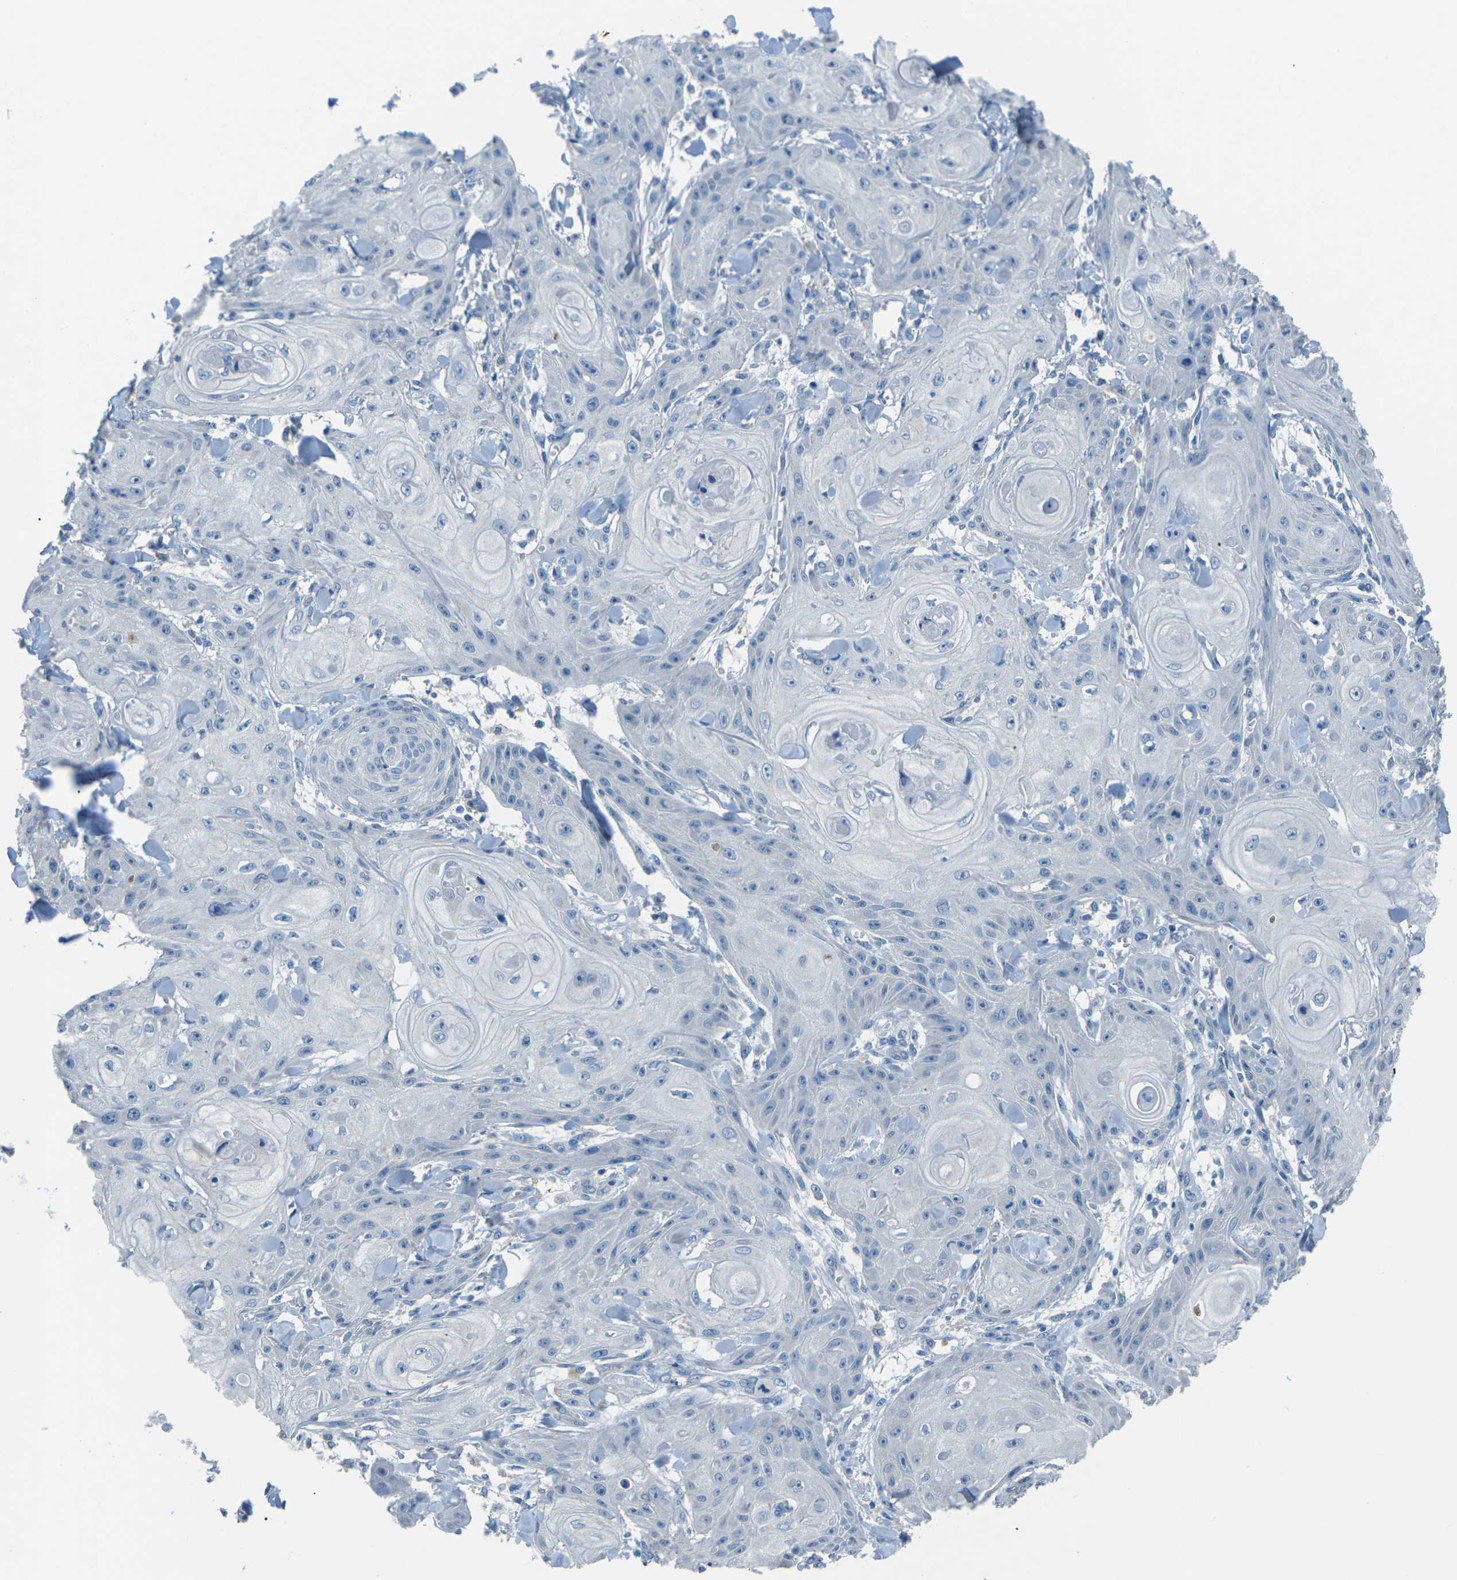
{"staining": {"intensity": "negative", "quantity": "none", "location": "none"}, "tissue": "skin cancer", "cell_type": "Tumor cells", "image_type": "cancer", "snomed": [{"axis": "morphology", "description": "Squamous cell carcinoma, NOS"}, {"axis": "topography", "description": "Skin"}], "caption": "Immunohistochemical staining of skin cancer displays no significant positivity in tumor cells.", "gene": "CD1D", "patient": {"sex": "male", "age": 74}}